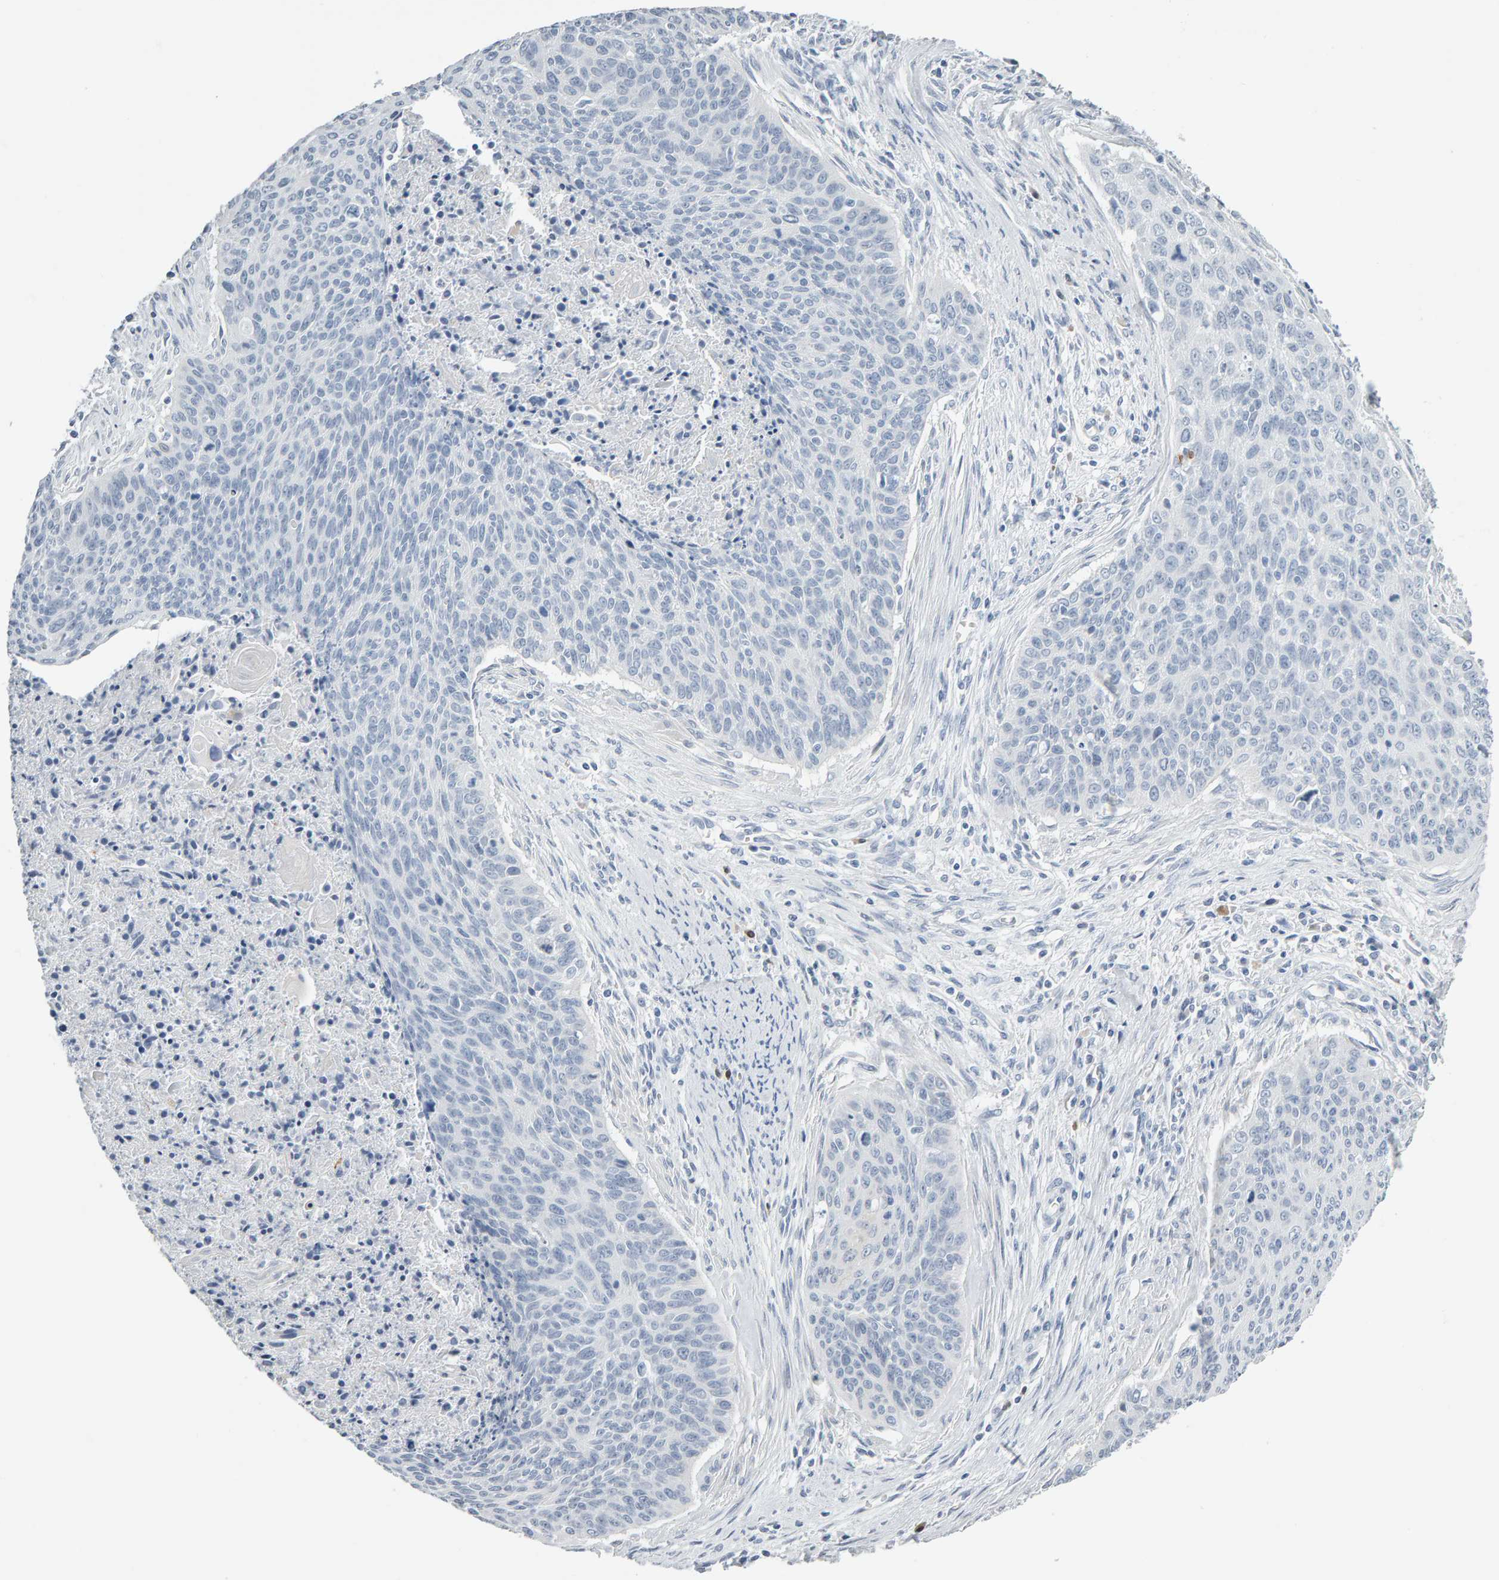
{"staining": {"intensity": "negative", "quantity": "none", "location": "none"}, "tissue": "cervical cancer", "cell_type": "Tumor cells", "image_type": "cancer", "snomed": [{"axis": "morphology", "description": "Squamous cell carcinoma, NOS"}, {"axis": "topography", "description": "Cervix"}], "caption": "DAB (3,3'-diaminobenzidine) immunohistochemical staining of squamous cell carcinoma (cervical) shows no significant staining in tumor cells. (Brightfield microscopy of DAB immunohistochemistry (IHC) at high magnification).", "gene": "CTH", "patient": {"sex": "female", "age": 55}}